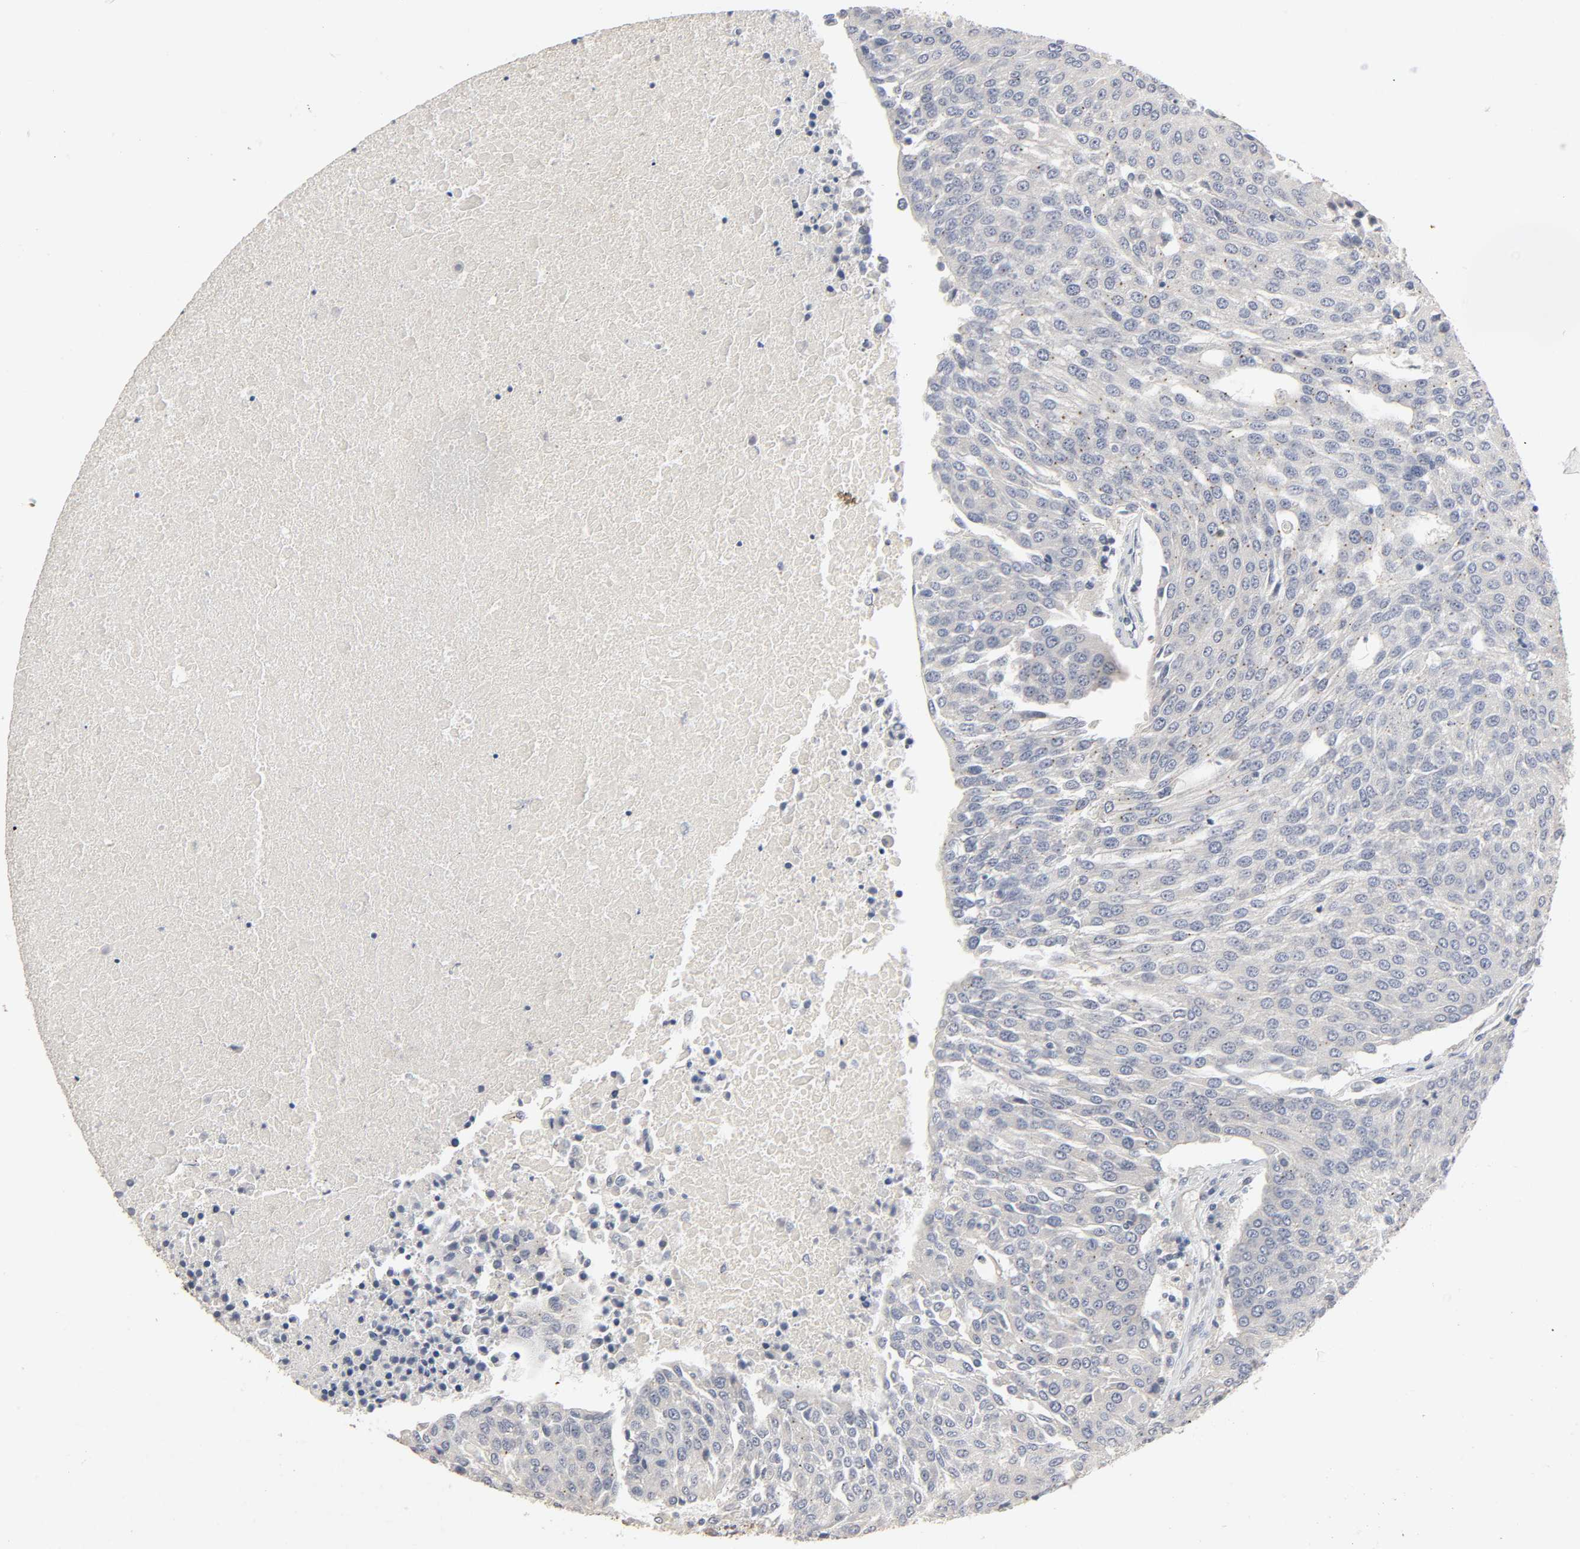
{"staining": {"intensity": "negative", "quantity": "none", "location": "none"}, "tissue": "urothelial cancer", "cell_type": "Tumor cells", "image_type": "cancer", "snomed": [{"axis": "morphology", "description": "Urothelial carcinoma, High grade"}, {"axis": "topography", "description": "Urinary bladder"}], "caption": "This photomicrograph is of high-grade urothelial carcinoma stained with immunohistochemistry to label a protein in brown with the nuclei are counter-stained blue. There is no expression in tumor cells.", "gene": "SLC10A2", "patient": {"sex": "female", "age": 85}}